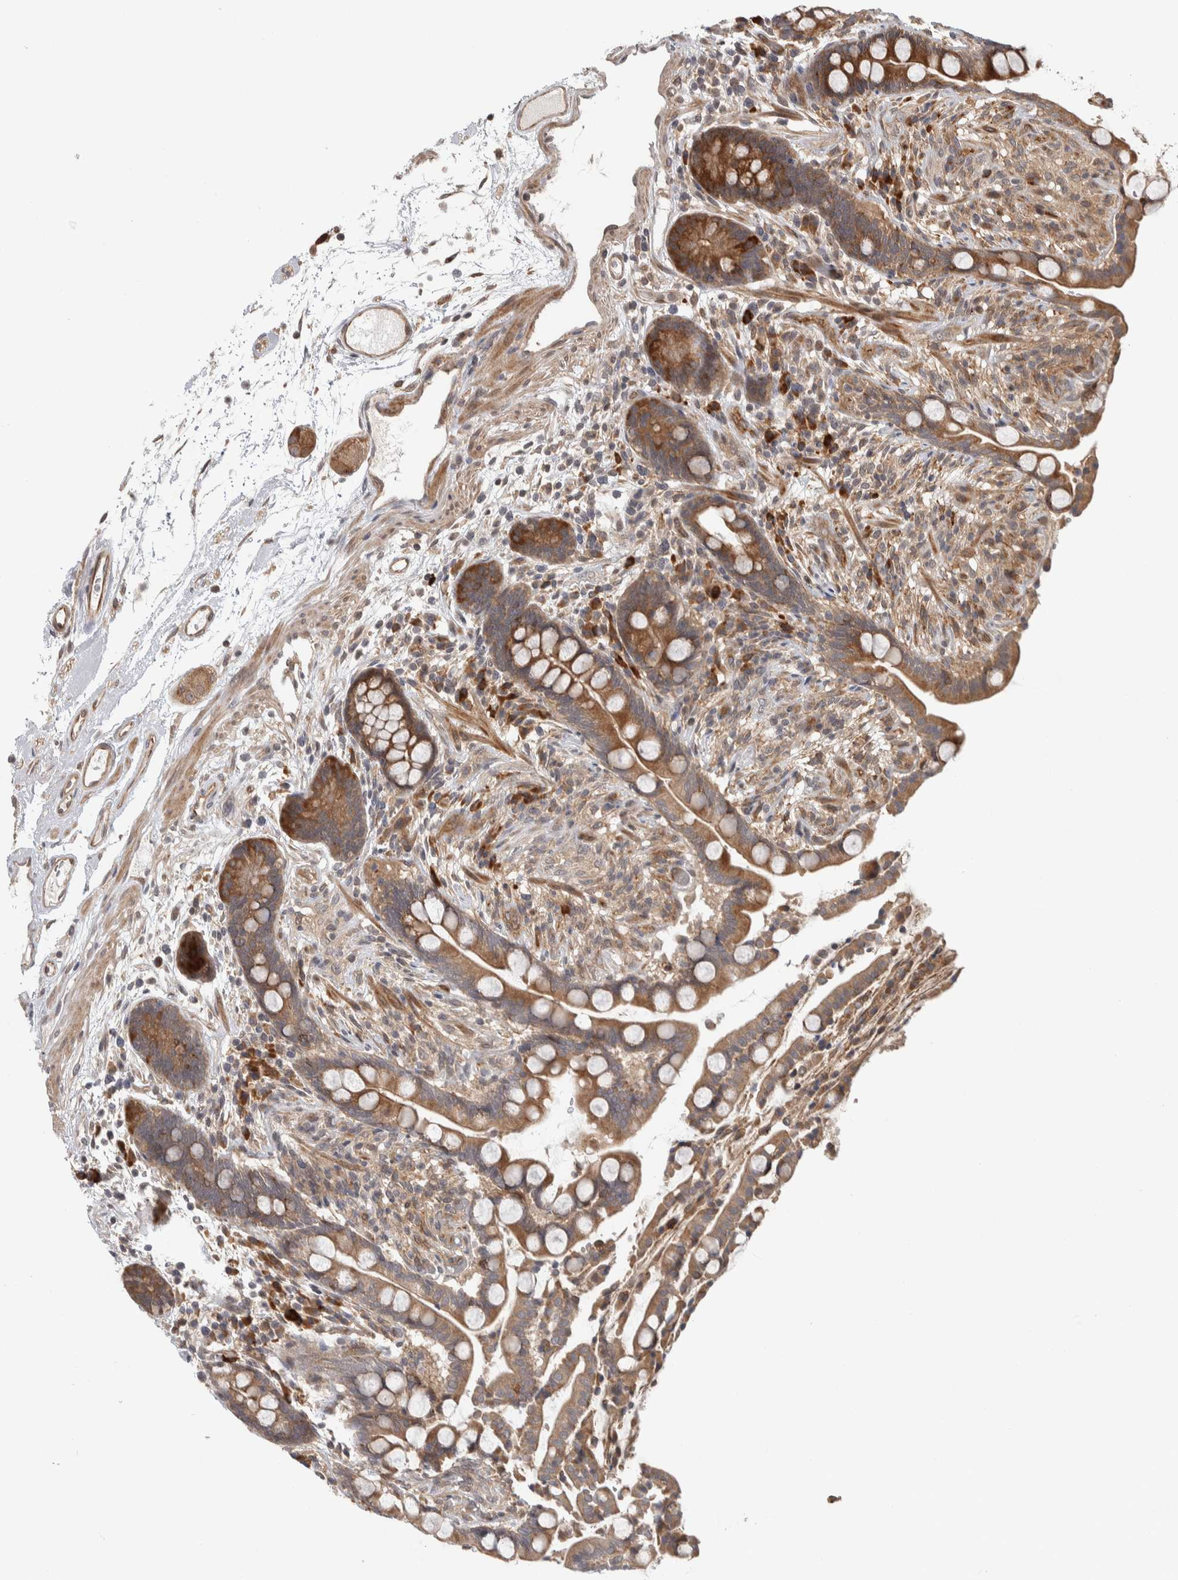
{"staining": {"intensity": "moderate", "quantity": ">75%", "location": "cytoplasmic/membranous"}, "tissue": "colon", "cell_type": "Endothelial cells", "image_type": "normal", "snomed": [{"axis": "morphology", "description": "Normal tissue, NOS"}, {"axis": "topography", "description": "Colon"}], "caption": "Endothelial cells display moderate cytoplasmic/membranous expression in about >75% of cells in normal colon. (DAB = brown stain, brightfield microscopy at high magnification).", "gene": "TBC1D31", "patient": {"sex": "male", "age": 73}}